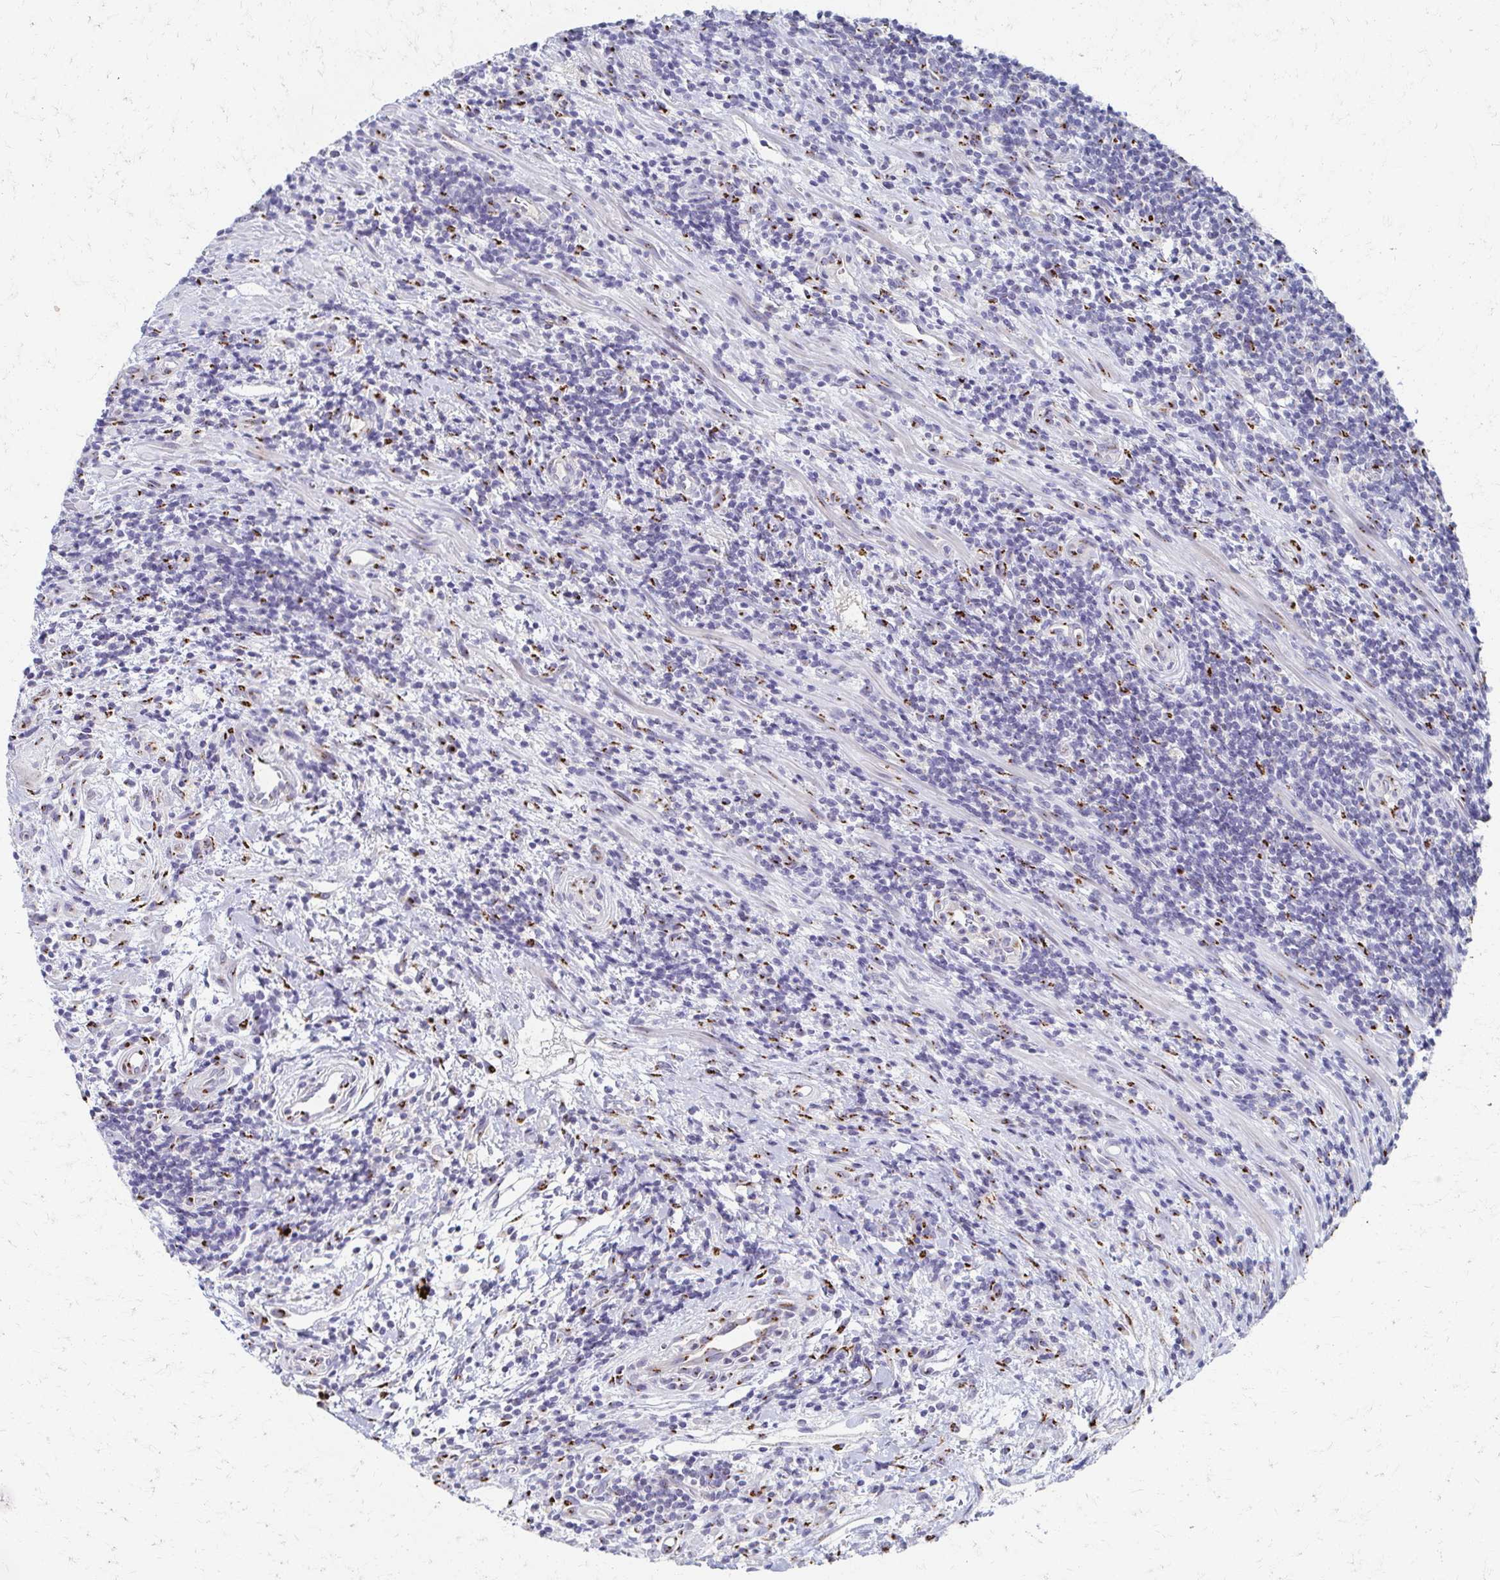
{"staining": {"intensity": "negative", "quantity": "none", "location": "none"}, "tissue": "lymphoma", "cell_type": "Tumor cells", "image_type": "cancer", "snomed": [{"axis": "morphology", "description": "Malignant lymphoma, non-Hodgkin's type, High grade"}, {"axis": "topography", "description": "Small intestine"}], "caption": "Lymphoma was stained to show a protein in brown. There is no significant positivity in tumor cells.", "gene": "TM9SF1", "patient": {"sex": "female", "age": 56}}